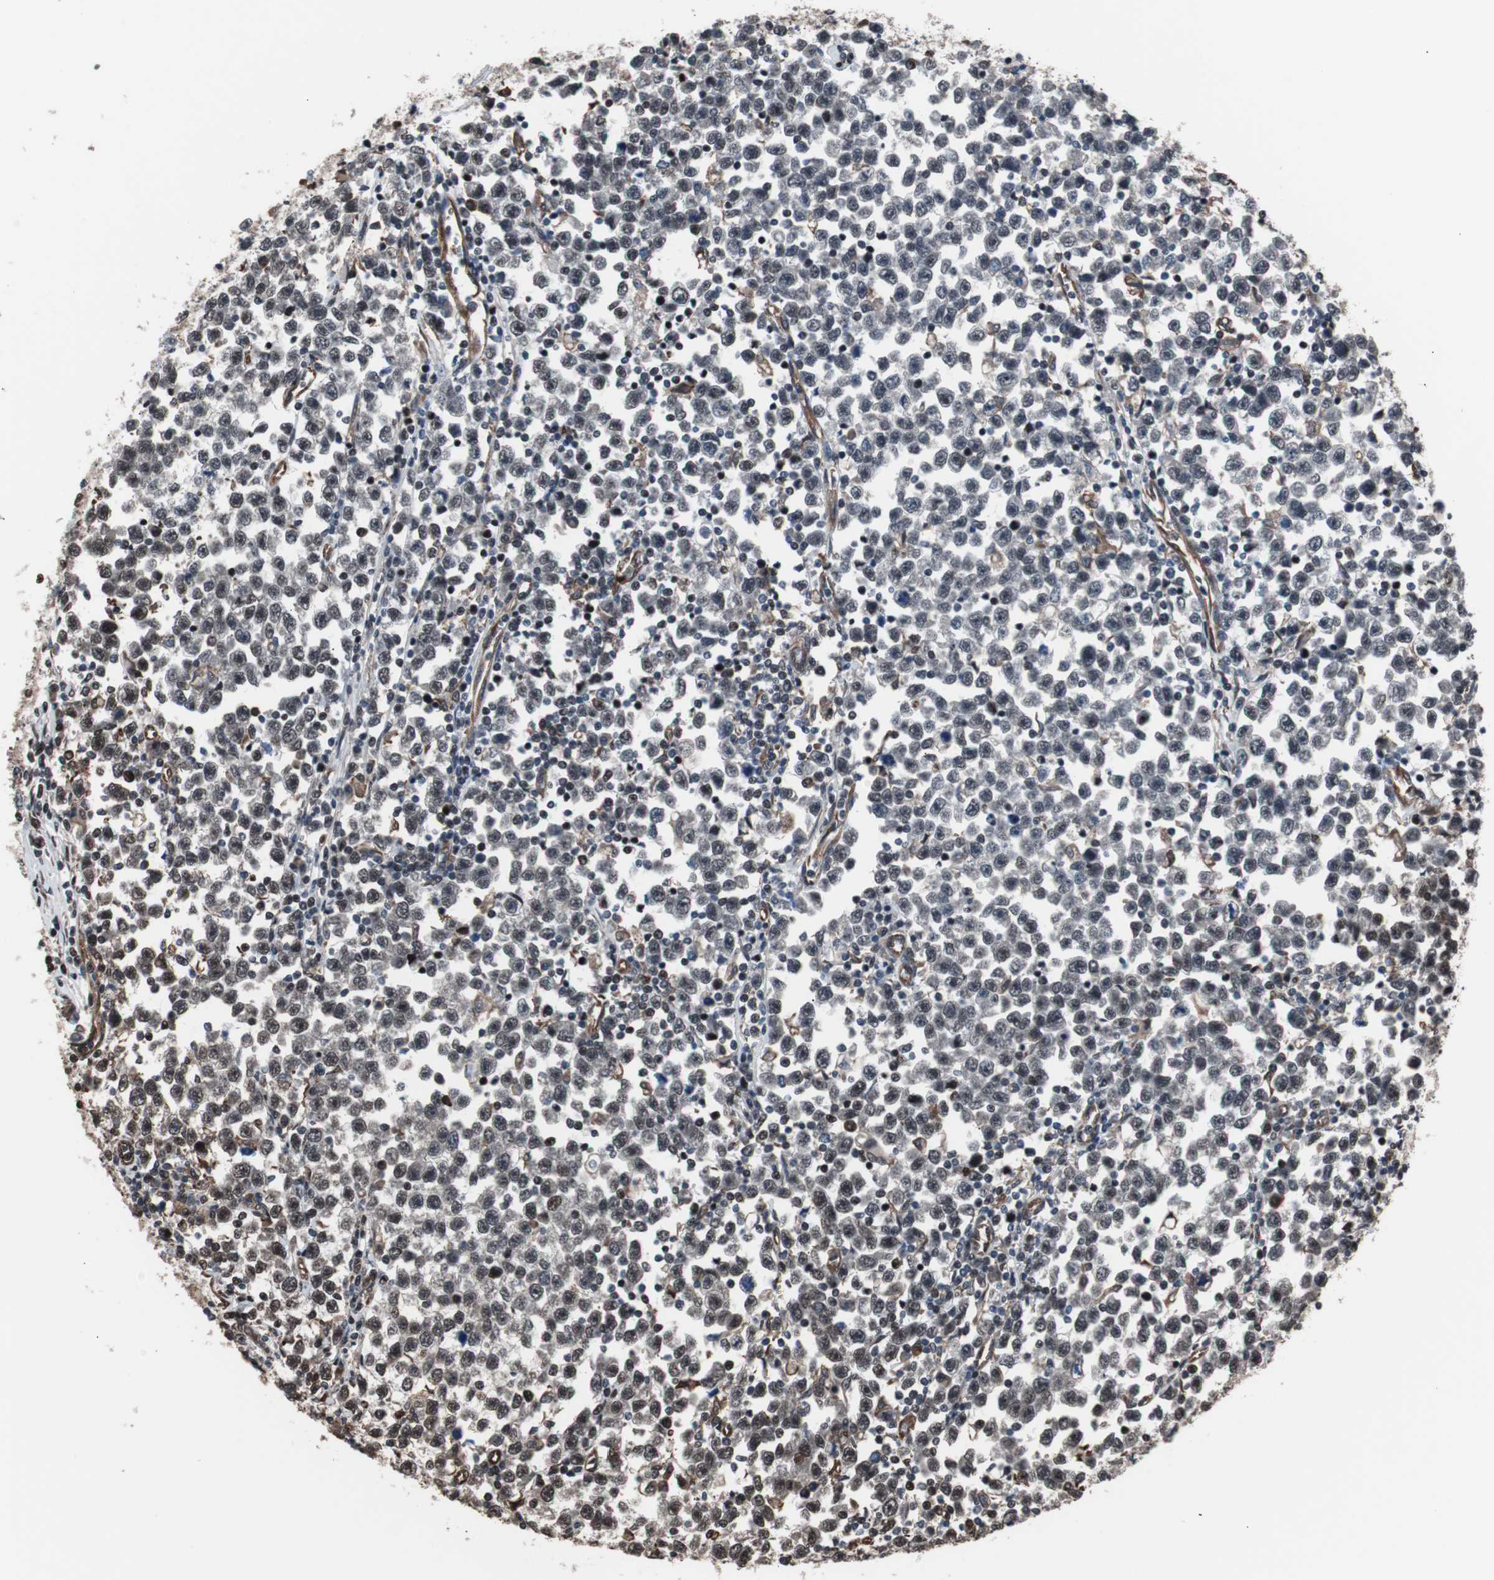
{"staining": {"intensity": "weak", "quantity": "<25%", "location": "nuclear"}, "tissue": "testis cancer", "cell_type": "Tumor cells", "image_type": "cancer", "snomed": [{"axis": "morphology", "description": "Seminoma, NOS"}, {"axis": "topography", "description": "Testis"}], "caption": "Human testis cancer (seminoma) stained for a protein using immunohistochemistry (IHC) shows no expression in tumor cells.", "gene": "POGZ", "patient": {"sex": "male", "age": 43}}